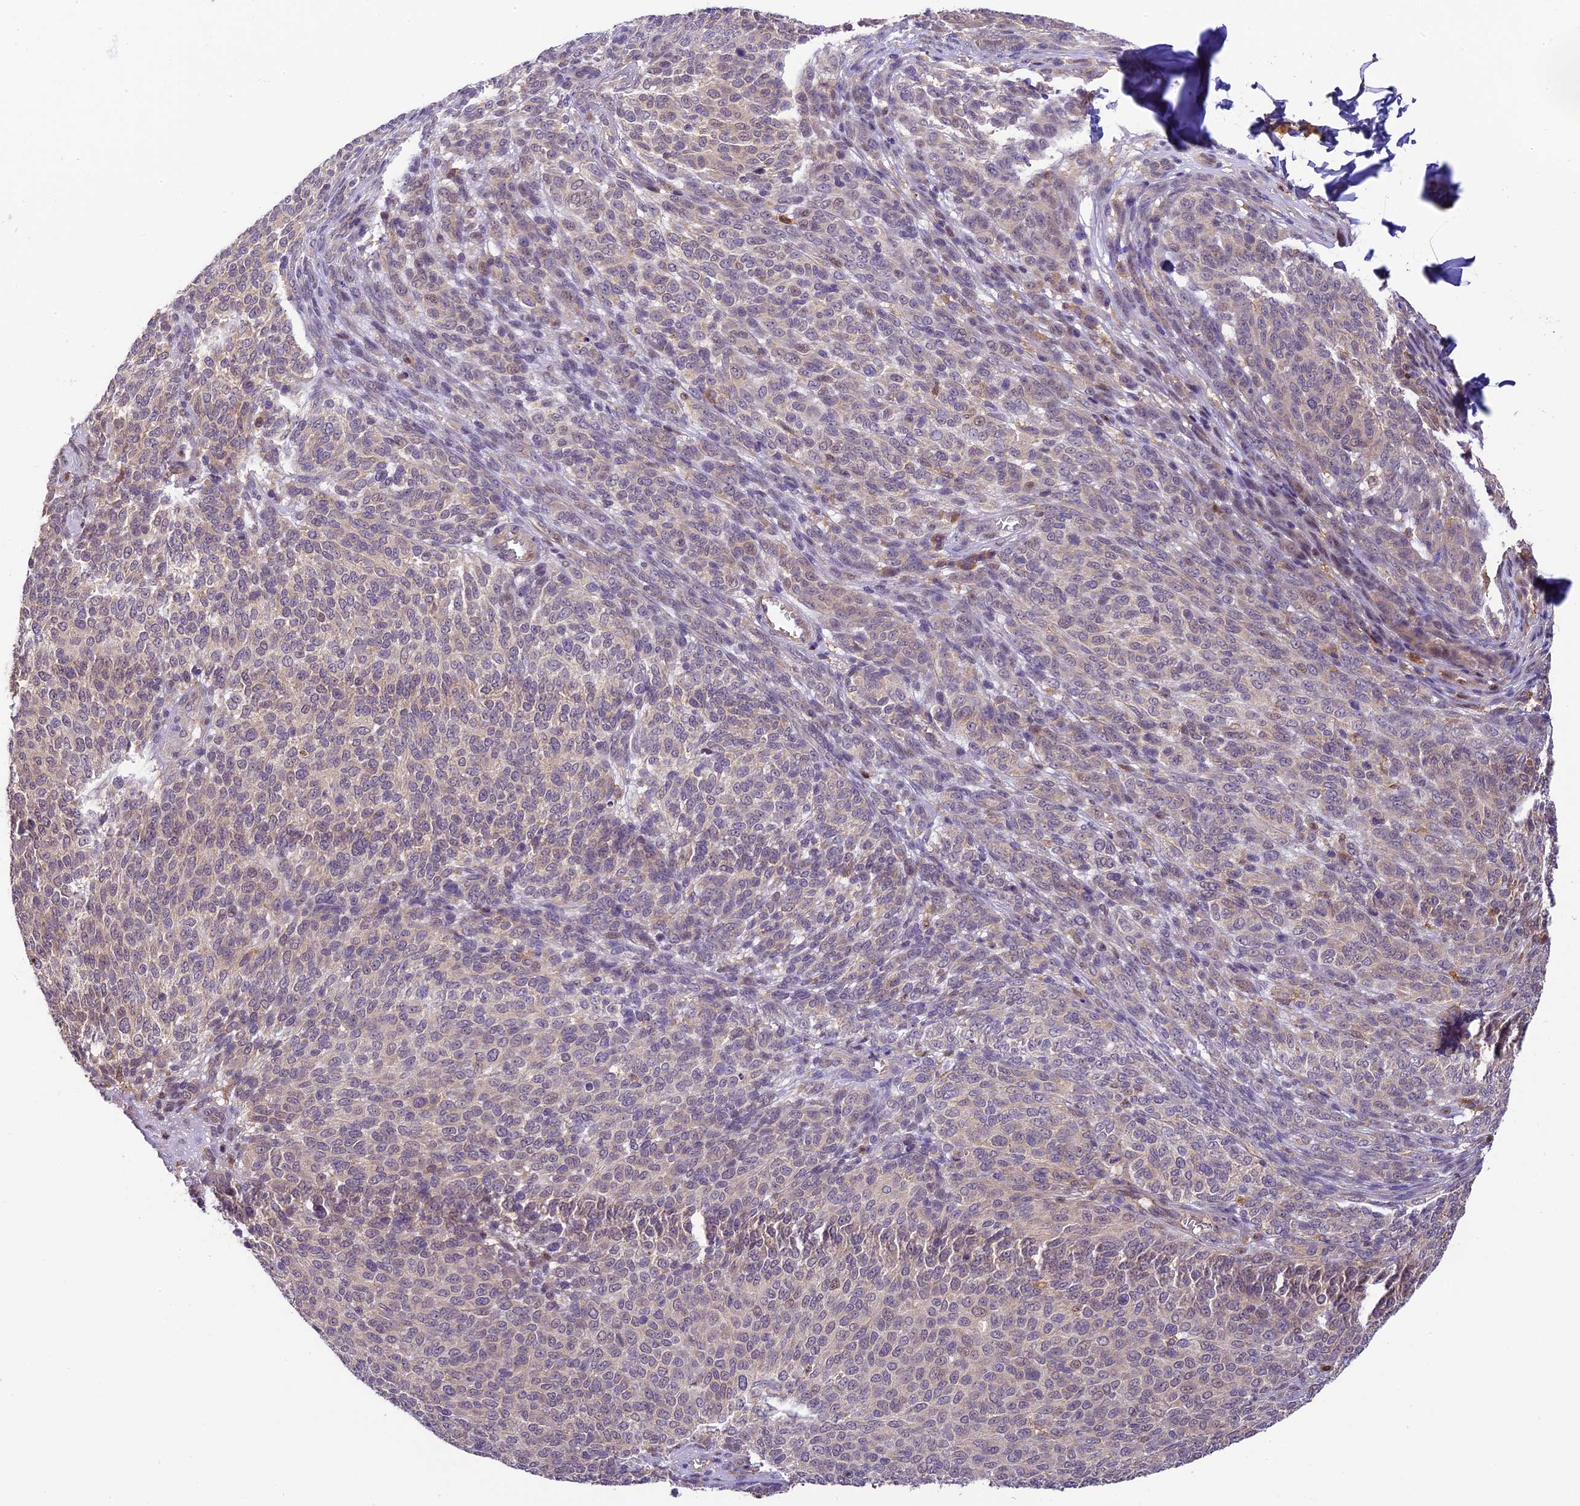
{"staining": {"intensity": "weak", "quantity": "<25%", "location": "nuclear"}, "tissue": "melanoma", "cell_type": "Tumor cells", "image_type": "cancer", "snomed": [{"axis": "morphology", "description": "Malignant melanoma, NOS"}, {"axis": "topography", "description": "Skin"}], "caption": "A micrograph of malignant melanoma stained for a protein demonstrates no brown staining in tumor cells.", "gene": "NEK8", "patient": {"sex": "male", "age": 49}}